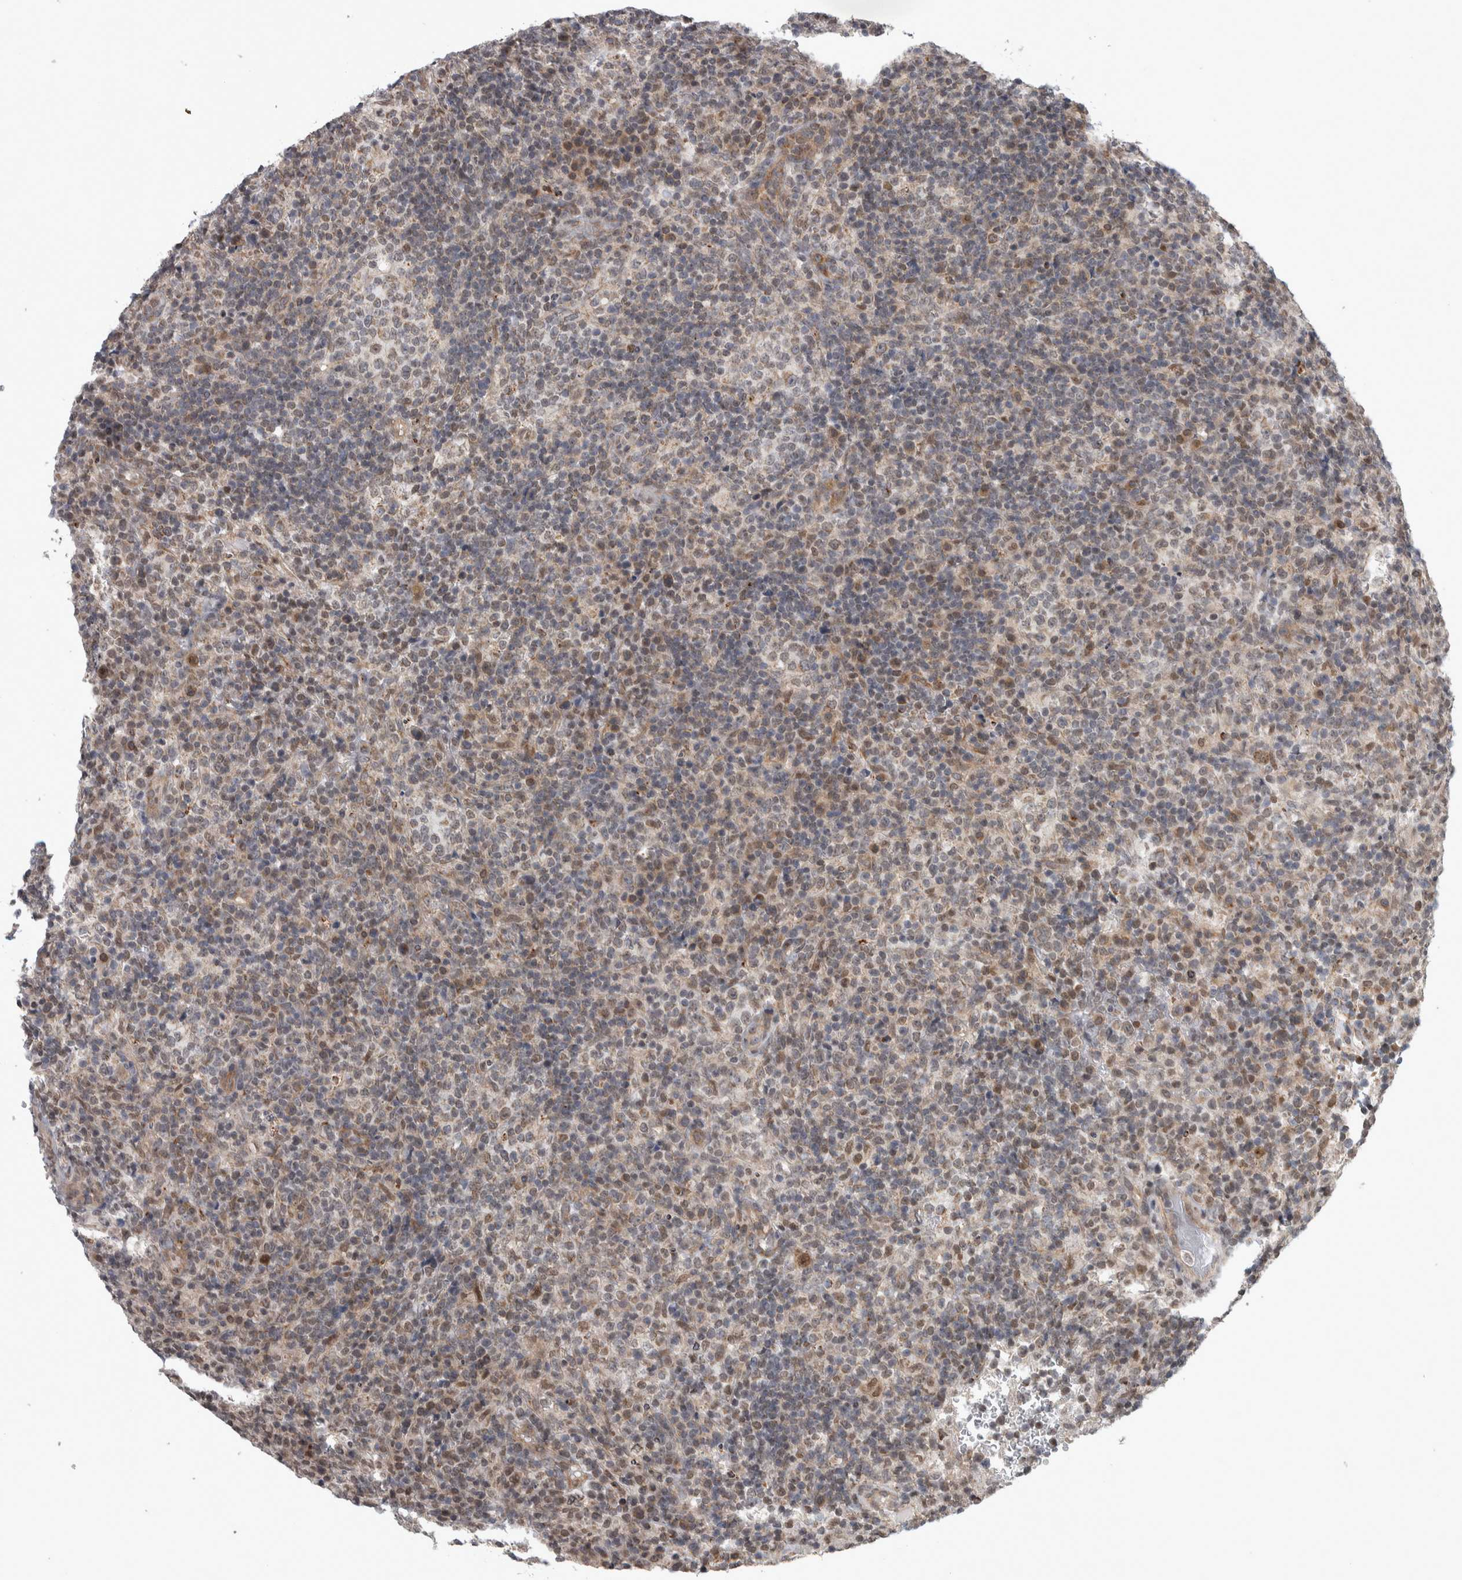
{"staining": {"intensity": "weak", "quantity": "25%-75%", "location": "cytoplasmic/membranous,nuclear"}, "tissue": "lymphoma", "cell_type": "Tumor cells", "image_type": "cancer", "snomed": [{"axis": "morphology", "description": "Malignant lymphoma, non-Hodgkin's type, High grade"}, {"axis": "topography", "description": "Lymph node"}], "caption": "Brown immunohistochemical staining in human lymphoma reveals weak cytoplasmic/membranous and nuclear expression in approximately 25%-75% of tumor cells. (Brightfield microscopy of DAB IHC at high magnification).", "gene": "CWC27", "patient": {"sex": "female", "age": 76}}